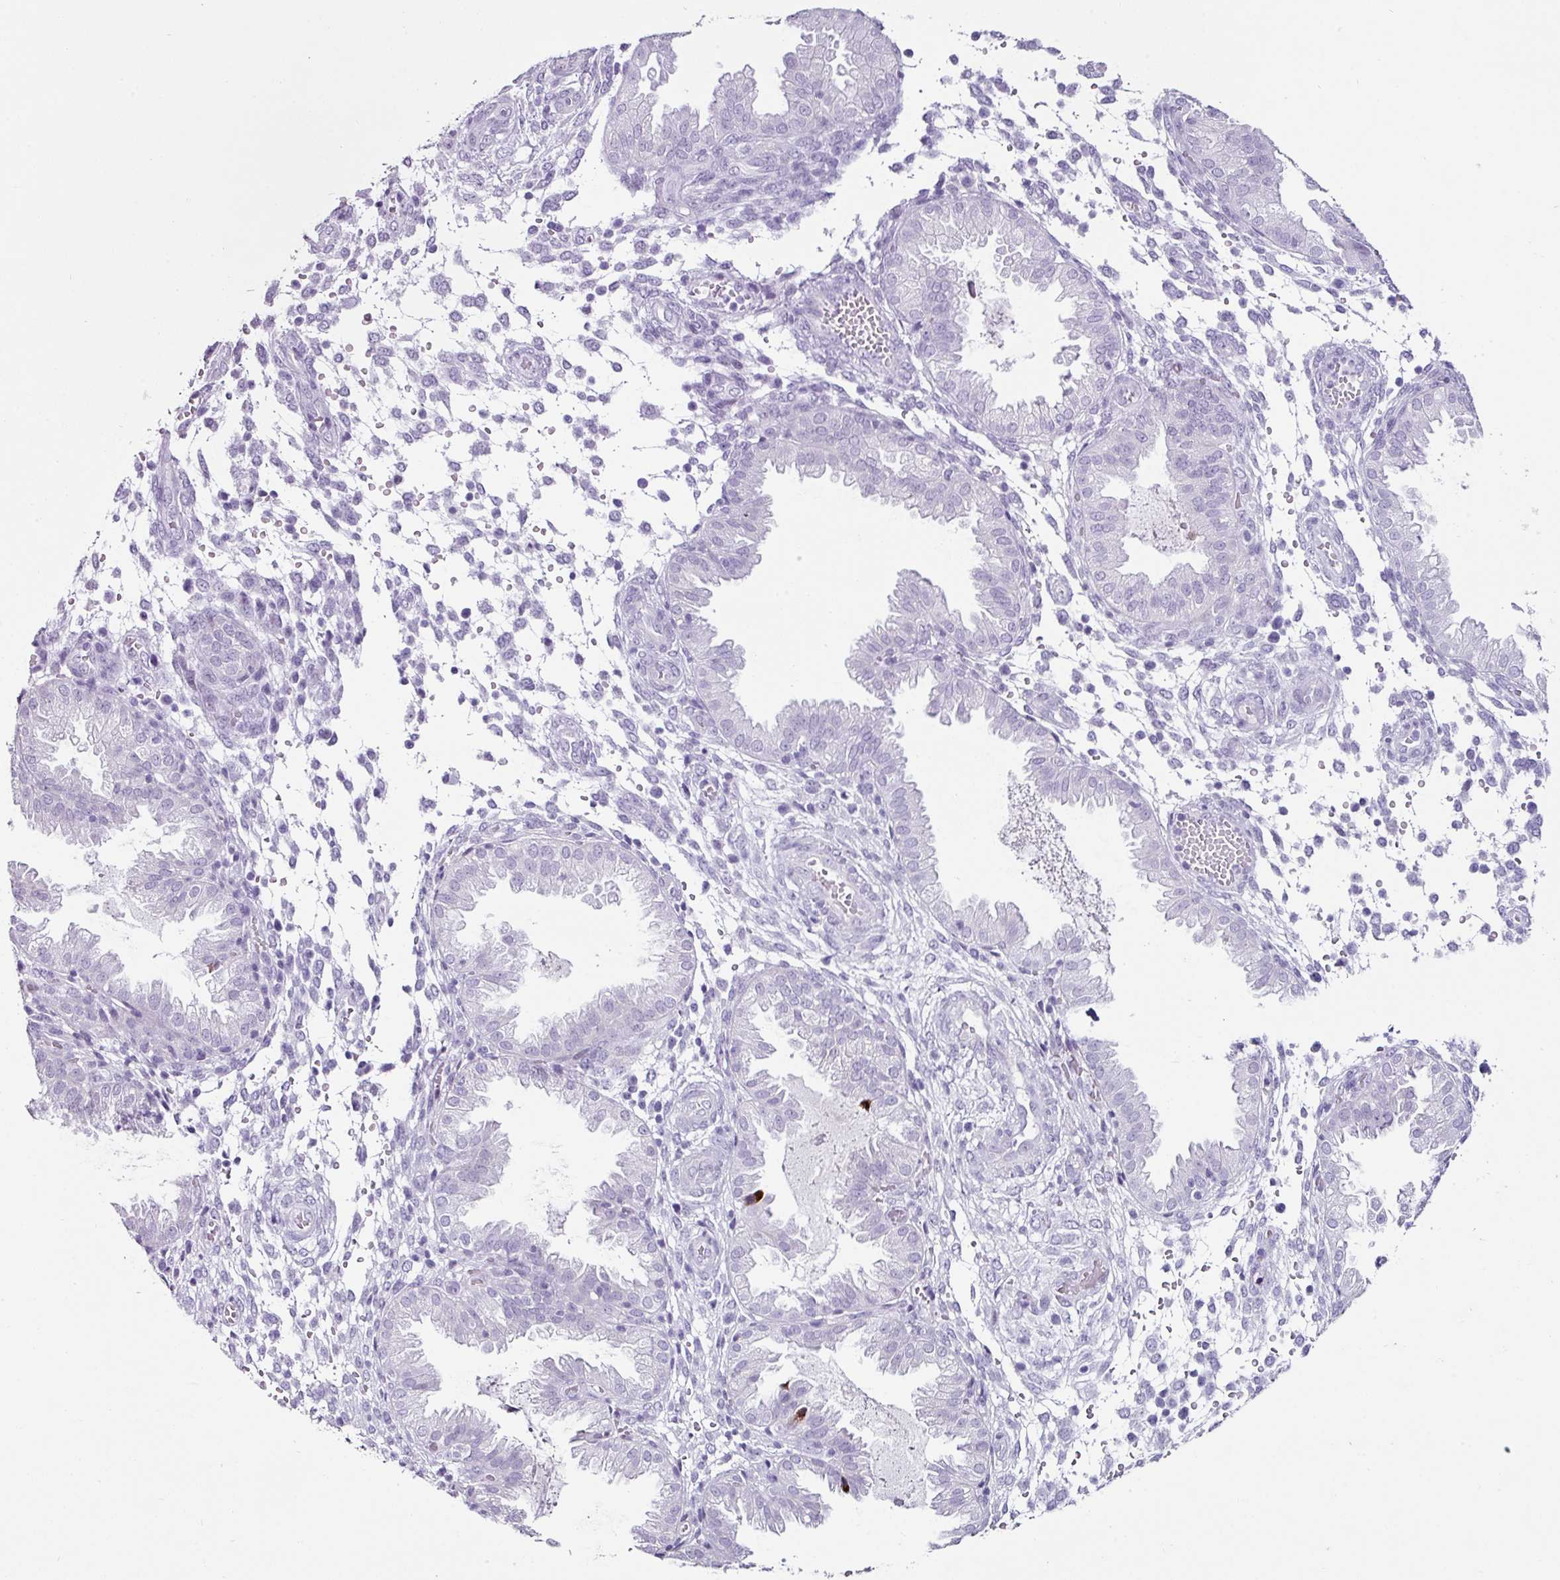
{"staining": {"intensity": "negative", "quantity": "none", "location": "none"}, "tissue": "endometrium", "cell_type": "Cells in endometrial stroma", "image_type": "normal", "snomed": [{"axis": "morphology", "description": "Normal tissue, NOS"}, {"axis": "topography", "description": "Endometrium"}], "caption": "There is no significant positivity in cells in endometrial stroma of endometrium. (Brightfield microscopy of DAB immunohistochemistry (IHC) at high magnification).", "gene": "TRA2A", "patient": {"sex": "female", "age": 33}}